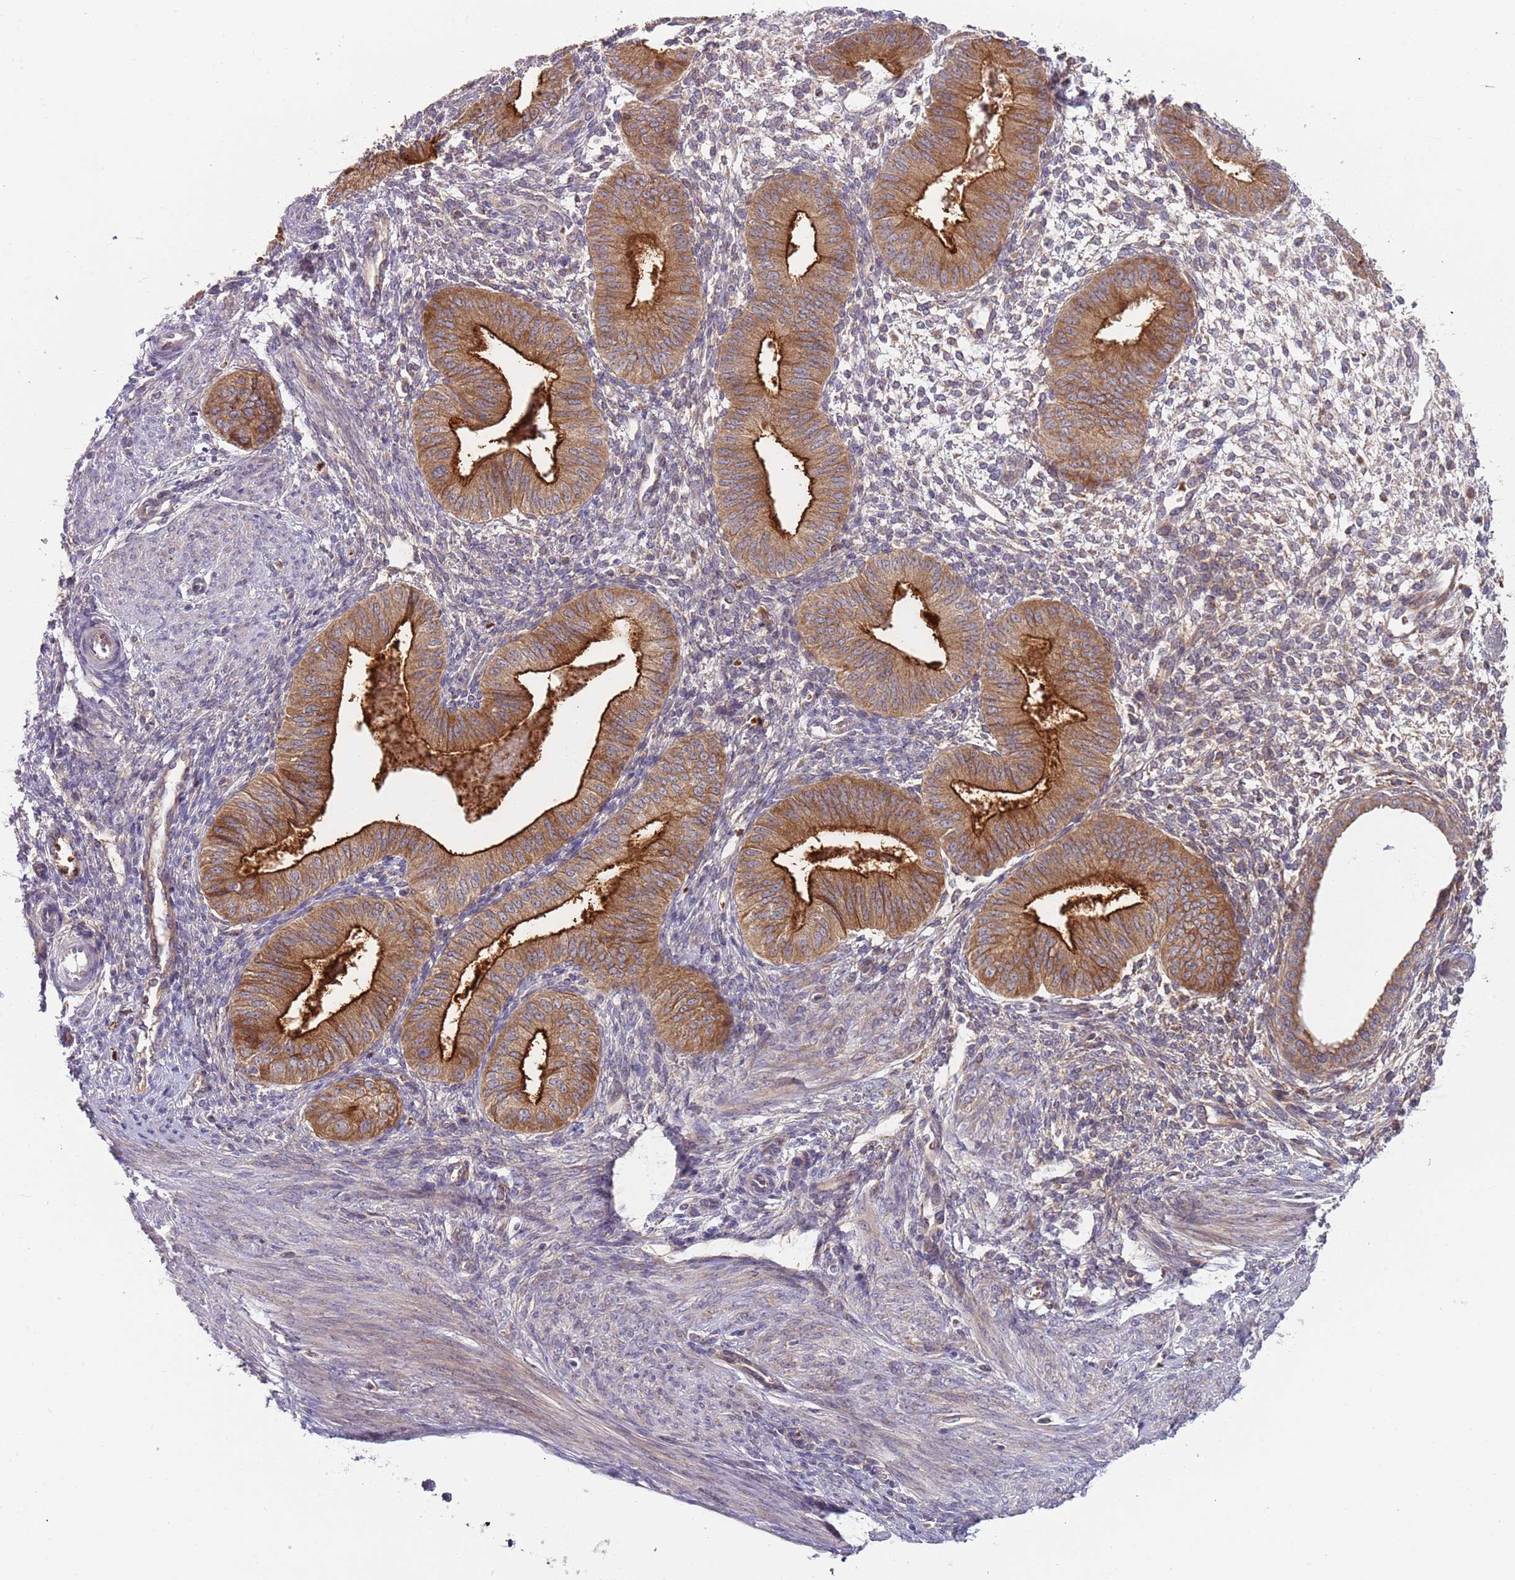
{"staining": {"intensity": "negative", "quantity": "none", "location": "none"}, "tissue": "endometrium", "cell_type": "Cells in endometrial stroma", "image_type": "normal", "snomed": [{"axis": "morphology", "description": "Normal tissue, NOS"}, {"axis": "topography", "description": "Endometrium"}], "caption": "Cells in endometrial stroma show no significant expression in normal endometrium.", "gene": "VWCE", "patient": {"sex": "female", "age": 49}}